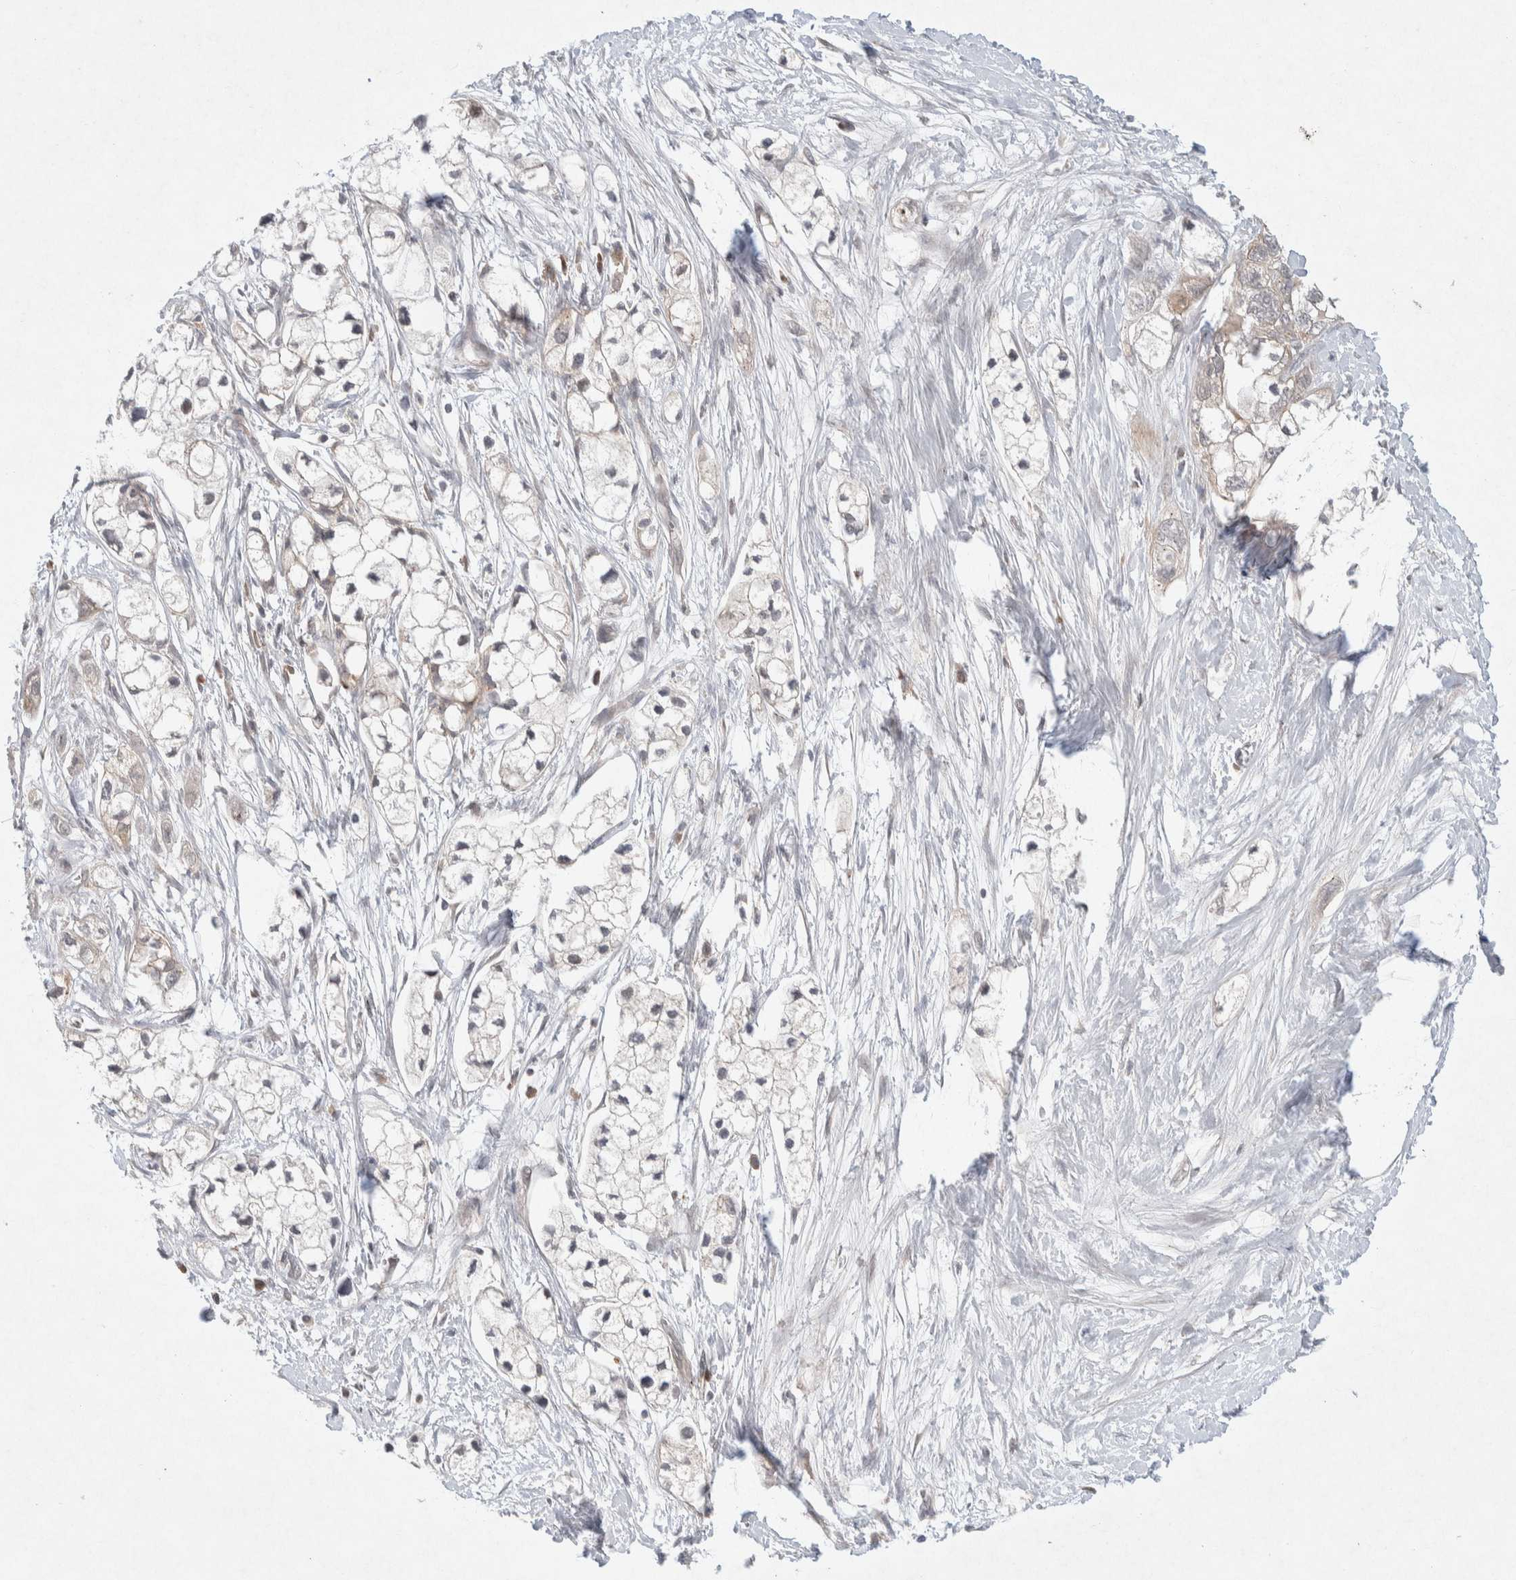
{"staining": {"intensity": "weak", "quantity": "<25%", "location": "cytoplasmic/membranous"}, "tissue": "pancreatic cancer", "cell_type": "Tumor cells", "image_type": "cancer", "snomed": [{"axis": "morphology", "description": "Adenocarcinoma, NOS"}, {"axis": "topography", "description": "Pancreas"}], "caption": "IHC of human pancreatic cancer reveals no staining in tumor cells.", "gene": "CMTM4", "patient": {"sex": "male", "age": 74}}